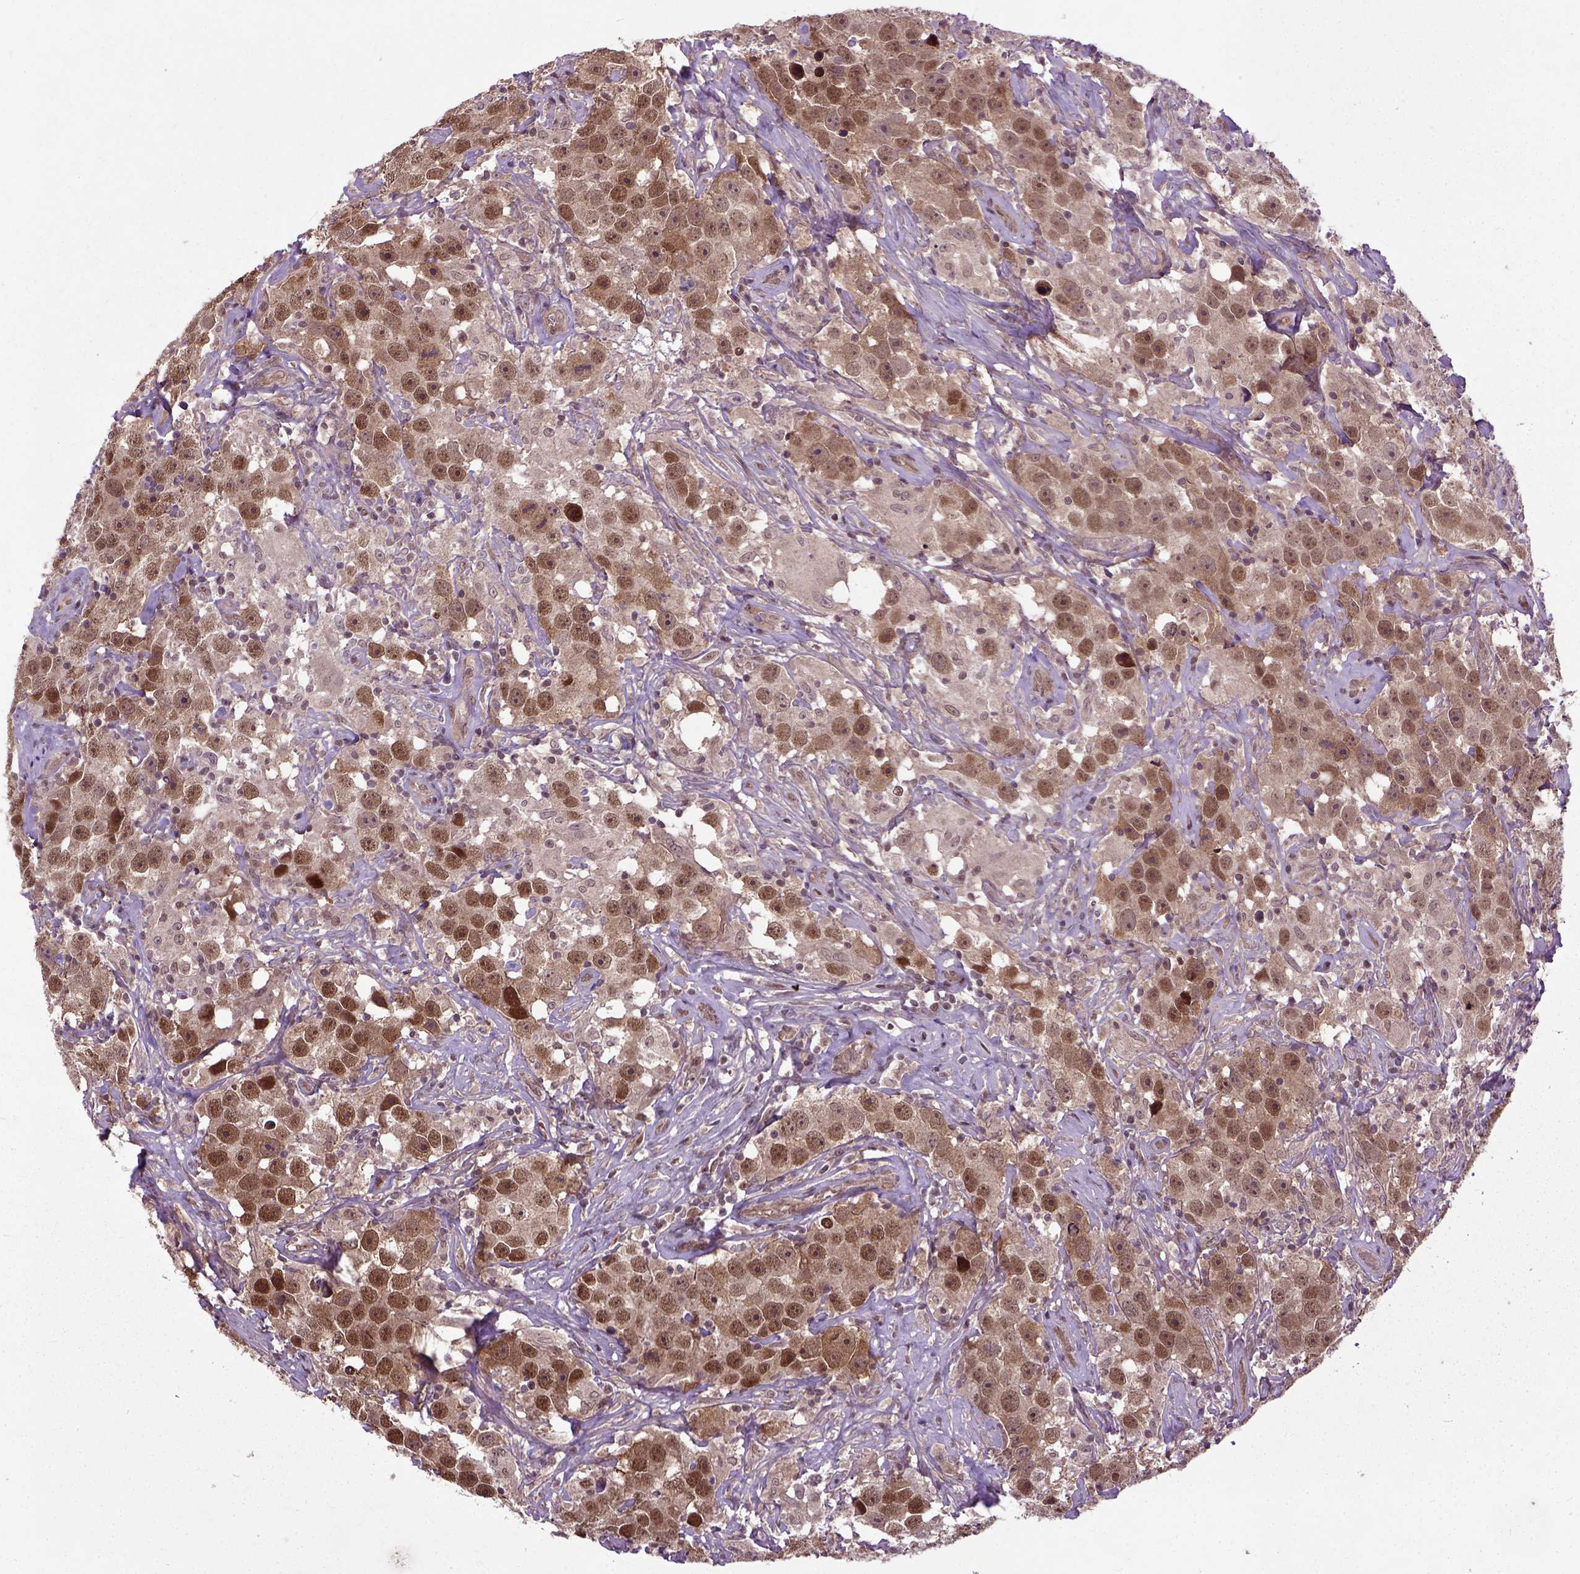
{"staining": {"intensity": "moderate", "quantity": ">75%", "location": "cytoplasmic/membranous,nuclear"}, "tissue": "testis cancer", "cell_type": "Tumor cells", "image_type": "cancer", "snomed": [{"axis": "morphology", "description": "Seminoma, NOS"}, {"axis": "topography", "description": "Testis"}], "caption": "Testis cancer tissue demonstrates moderate cytoplasmic/membranous and nuclear staining in approximately >75% of tumor cells, visualized by immunohistochemistry.", "gene": "UBA3", "patient": {"sex": "male", "age": 49}}